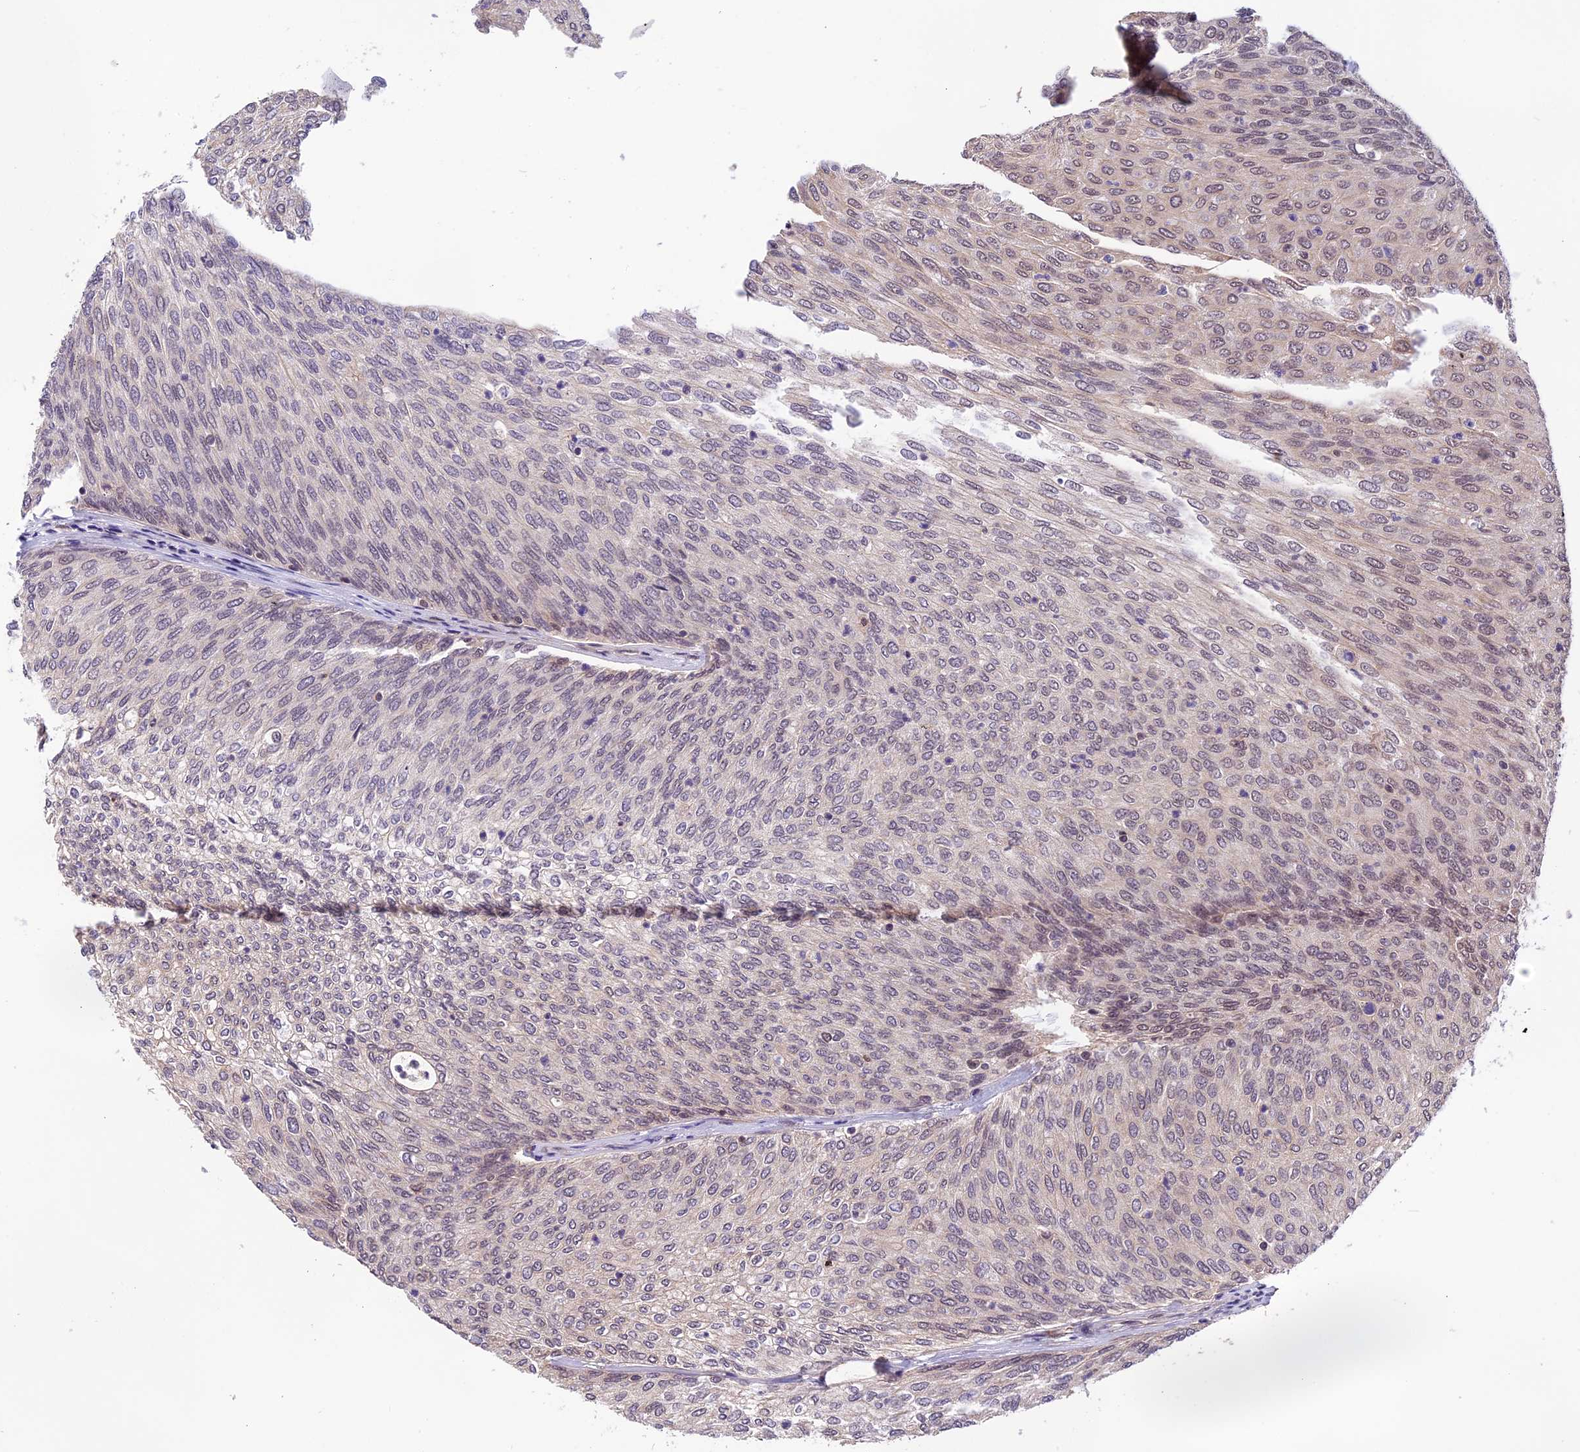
{"staining": {"intensity": "moderate", "quantity": "<25%", "location": "nuclear"}, "tissue": "urothelial cancer", "cell_type": "Tumor cells", "image_type": "cancer", "snomed": [{"axis": "morphology", "description": "Urothelial carcinoma, Low grade"}, {"axis": "topography", "description": "Urinary bladder"}], "caption": "High-power microscopy captured an IHC photomicrograph of low-grade urothelial carcinoma, revealing moderate nuclear staining in approximately <25% of tumor cells.", "gene": "ZC3H4", "patient": {"sex": "female", "age": 79}}